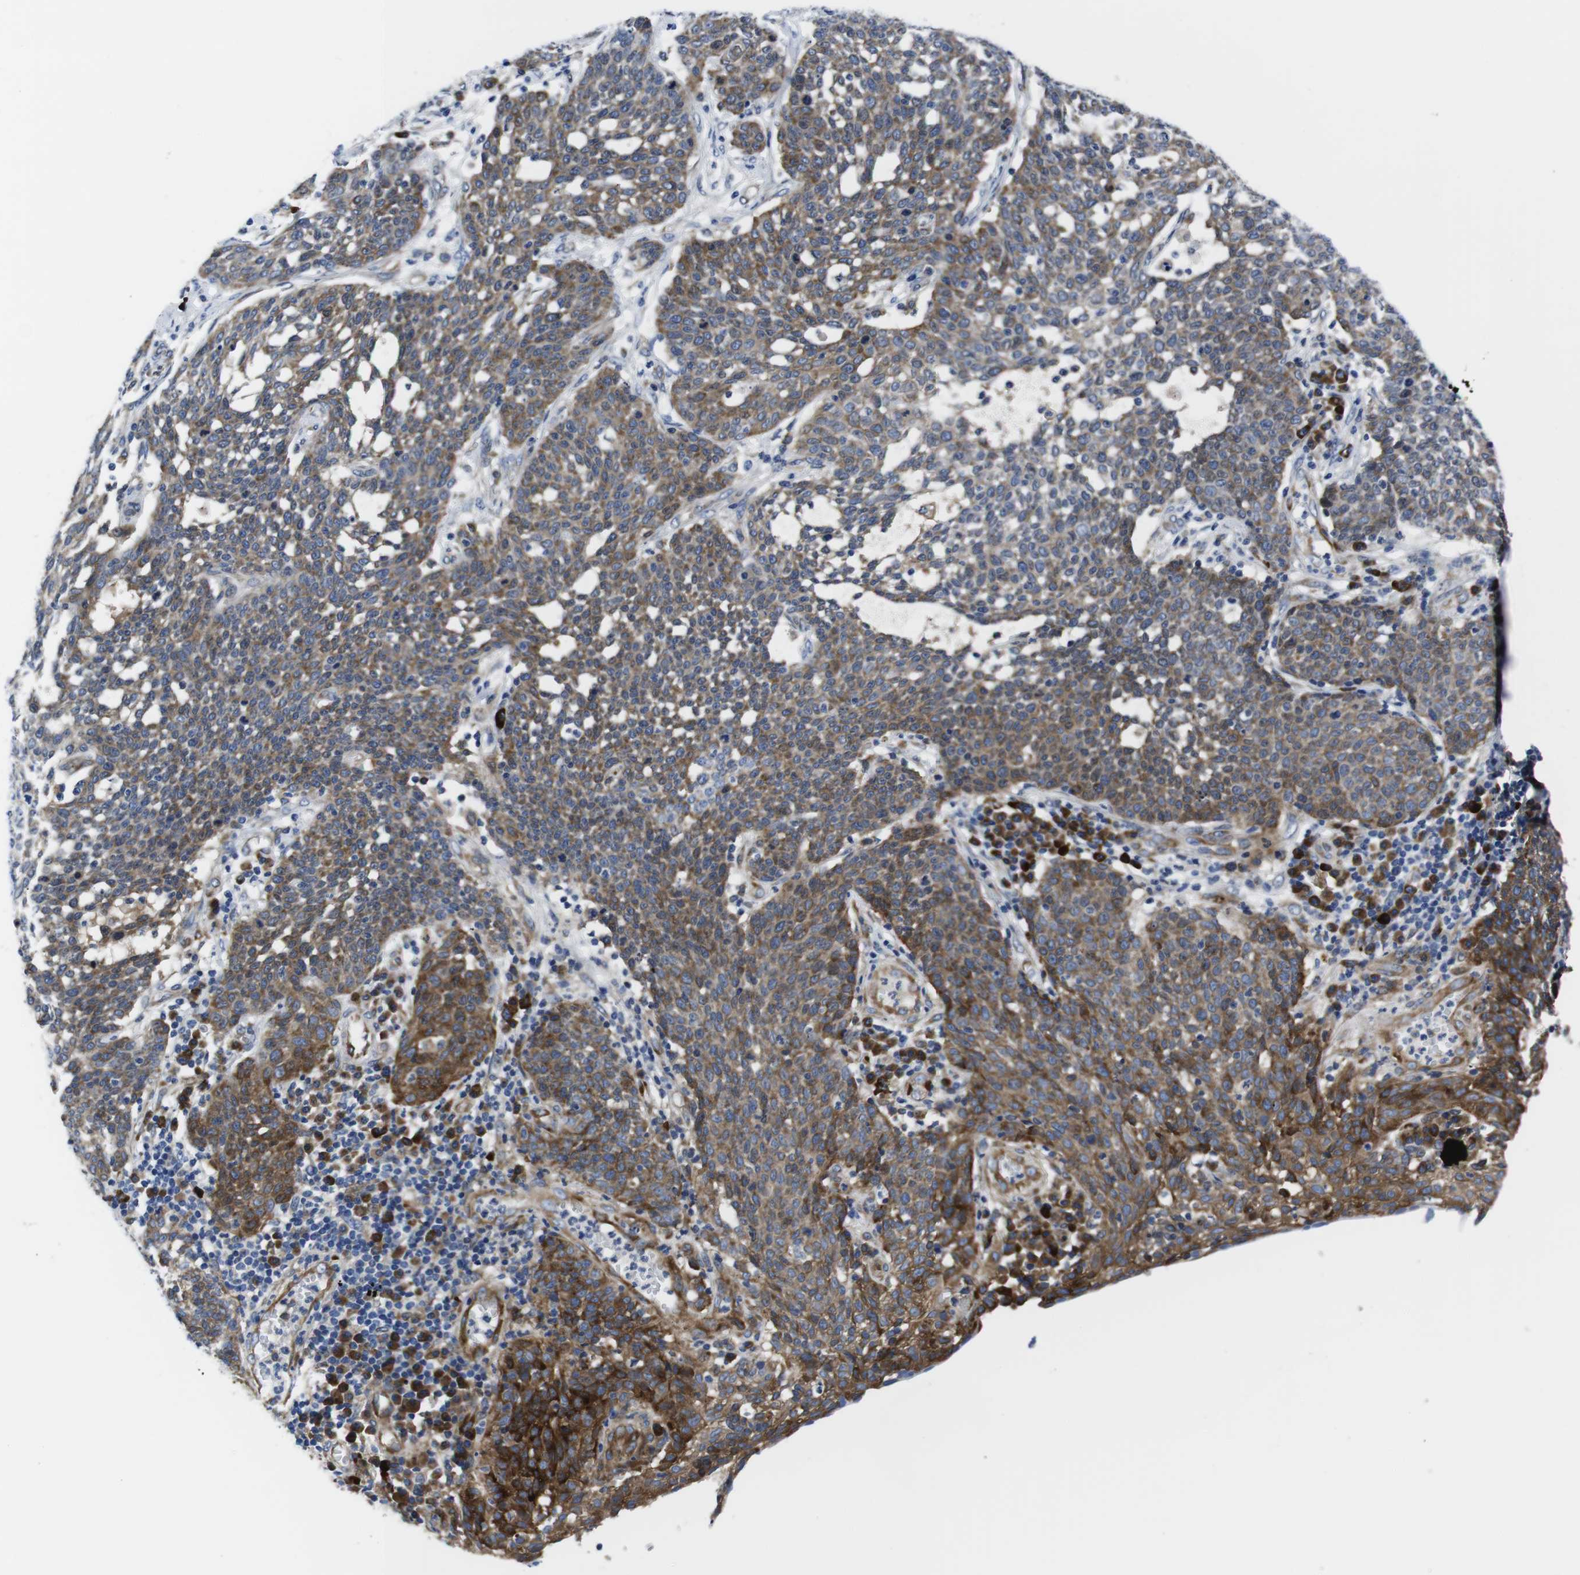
{"staining": {"intensity": "moderate", "quantity": ">75%", "location": "cytoplasmic/membranous"}, "tissue": "cervical cancer", "cell_type": "Tumor cells", "image_type": "cancer", "snomed": [{"axis": "morphology", "description": "Squamous cell carcinoma, NOS"}, {"axis": "topography", "description": "Cervix"}], "caption": "This is a micrograph of immunohistochemistry (IHC) staining of cervical cancer (squamous cell carcinoma), which shows moderate positivity in the cytoplasmic/membranous of tumor cells.", "gene": "EIF4A1", "patient": {"sex": "female", "age": 34}}